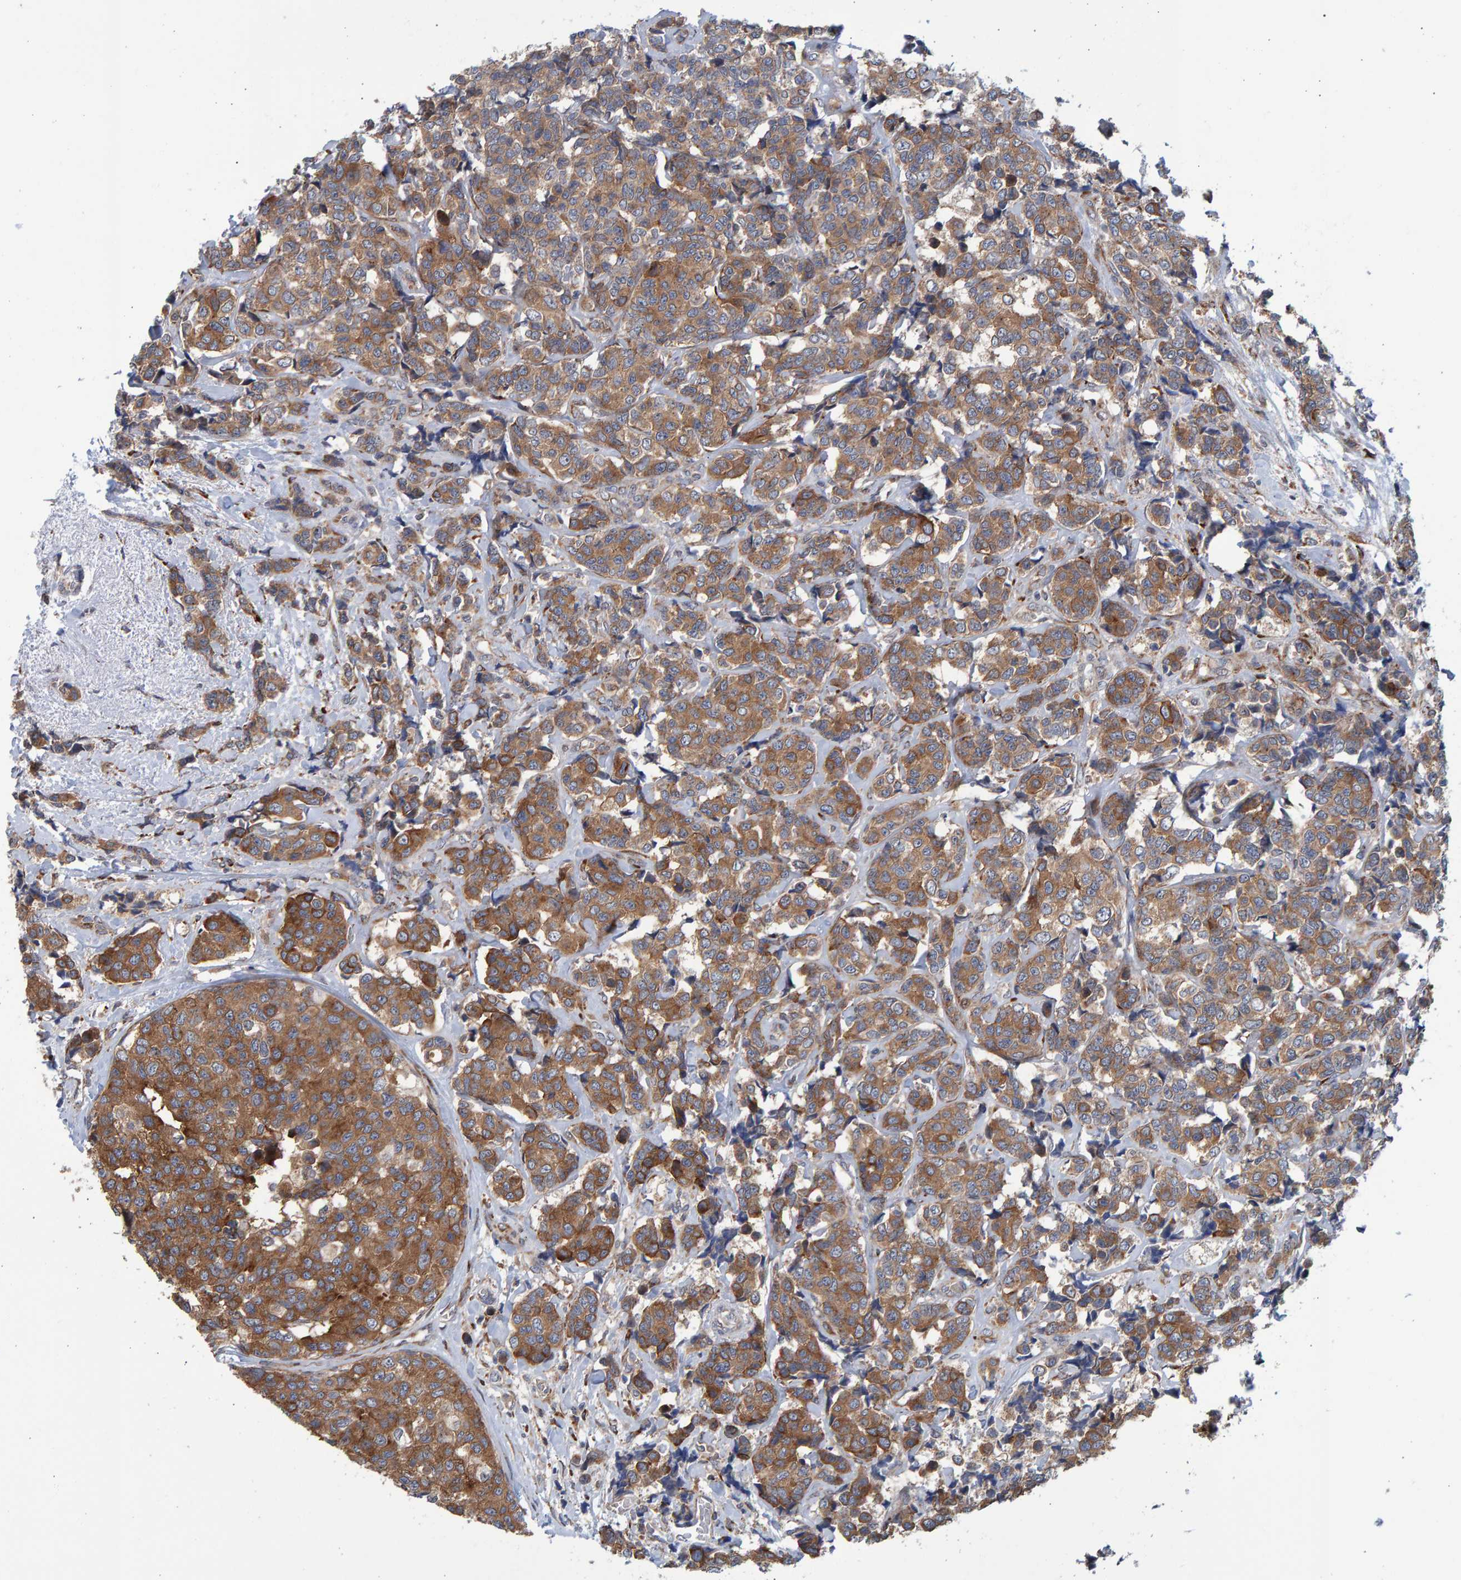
{"staining": {"intensity": "moderate", "quantity": ">75%", "location": "cytoplasmic/membranous"}, "tissue": "breast cancer", "cell_type": "Tumor cells", "image_type": "cancer", "snomed": [{"axis": "morphology", "description": "Normal tissue, NOS"}, {"axis": "morphology", "description": "Duct carcinoma"}, {"axis": "topography", "description": "Breast"}], "caption": "Immunohistochemistry staining of infiltrating ductal carcinoma (breast), which exhibits medium levels of moderate cytoplasmic/membranous expression in approximately >75% of tumor cells indicating moderate cytoplasmic/membranous protein expression. The staining was performed using DAB (3,3'-diaminobenzidine) (brown) for protein detection and nuclei were counterstained in hematoxylin (blue).", "gene": "LRBA", "patient": {"sex": "female", "age": 43}}